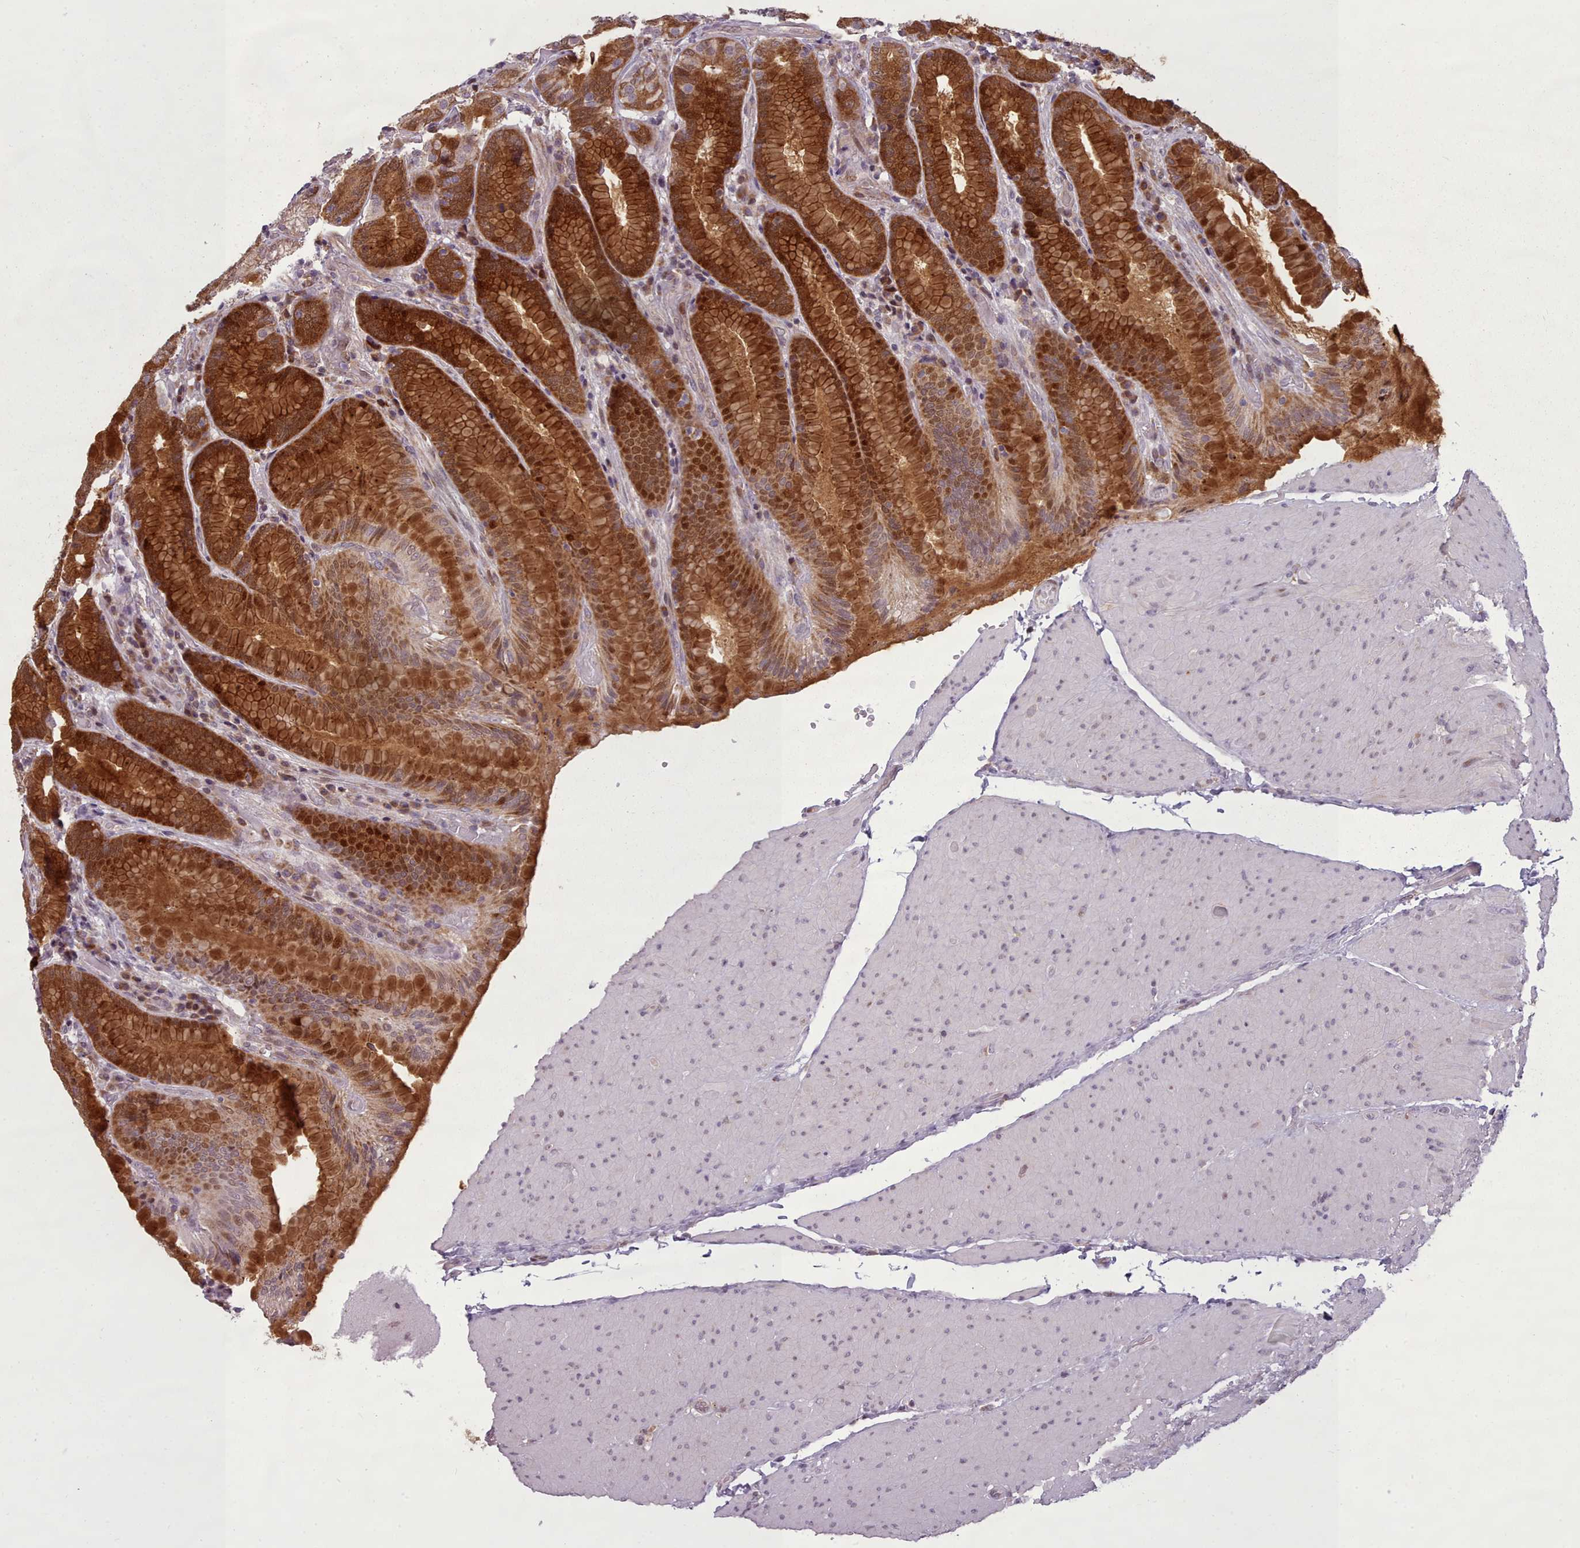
{"staining": {"intensity": "strong", "quantity": "25%-75%", "location": "cytoplasmic/membranous,nuclear"}, "tissue": "stomach", "cell_type": "Glandular cells", "image_type": "normal", "snomed": [{"axis": "morphology", "description": "Normal tissue, NOS"}, {"axis": "topography", "description": "Stomach, upper"}, {"axis": "topography", "description": "Stomach, lower"}], "caption": "The photomicrograph displays a brown stain indicating the presence of a protein in the cytoplasmic/membranous,nuclear of glandular cells in stomach.", "gene": "LGALS9B", "patient": {"sex": "female", "age": 76}}